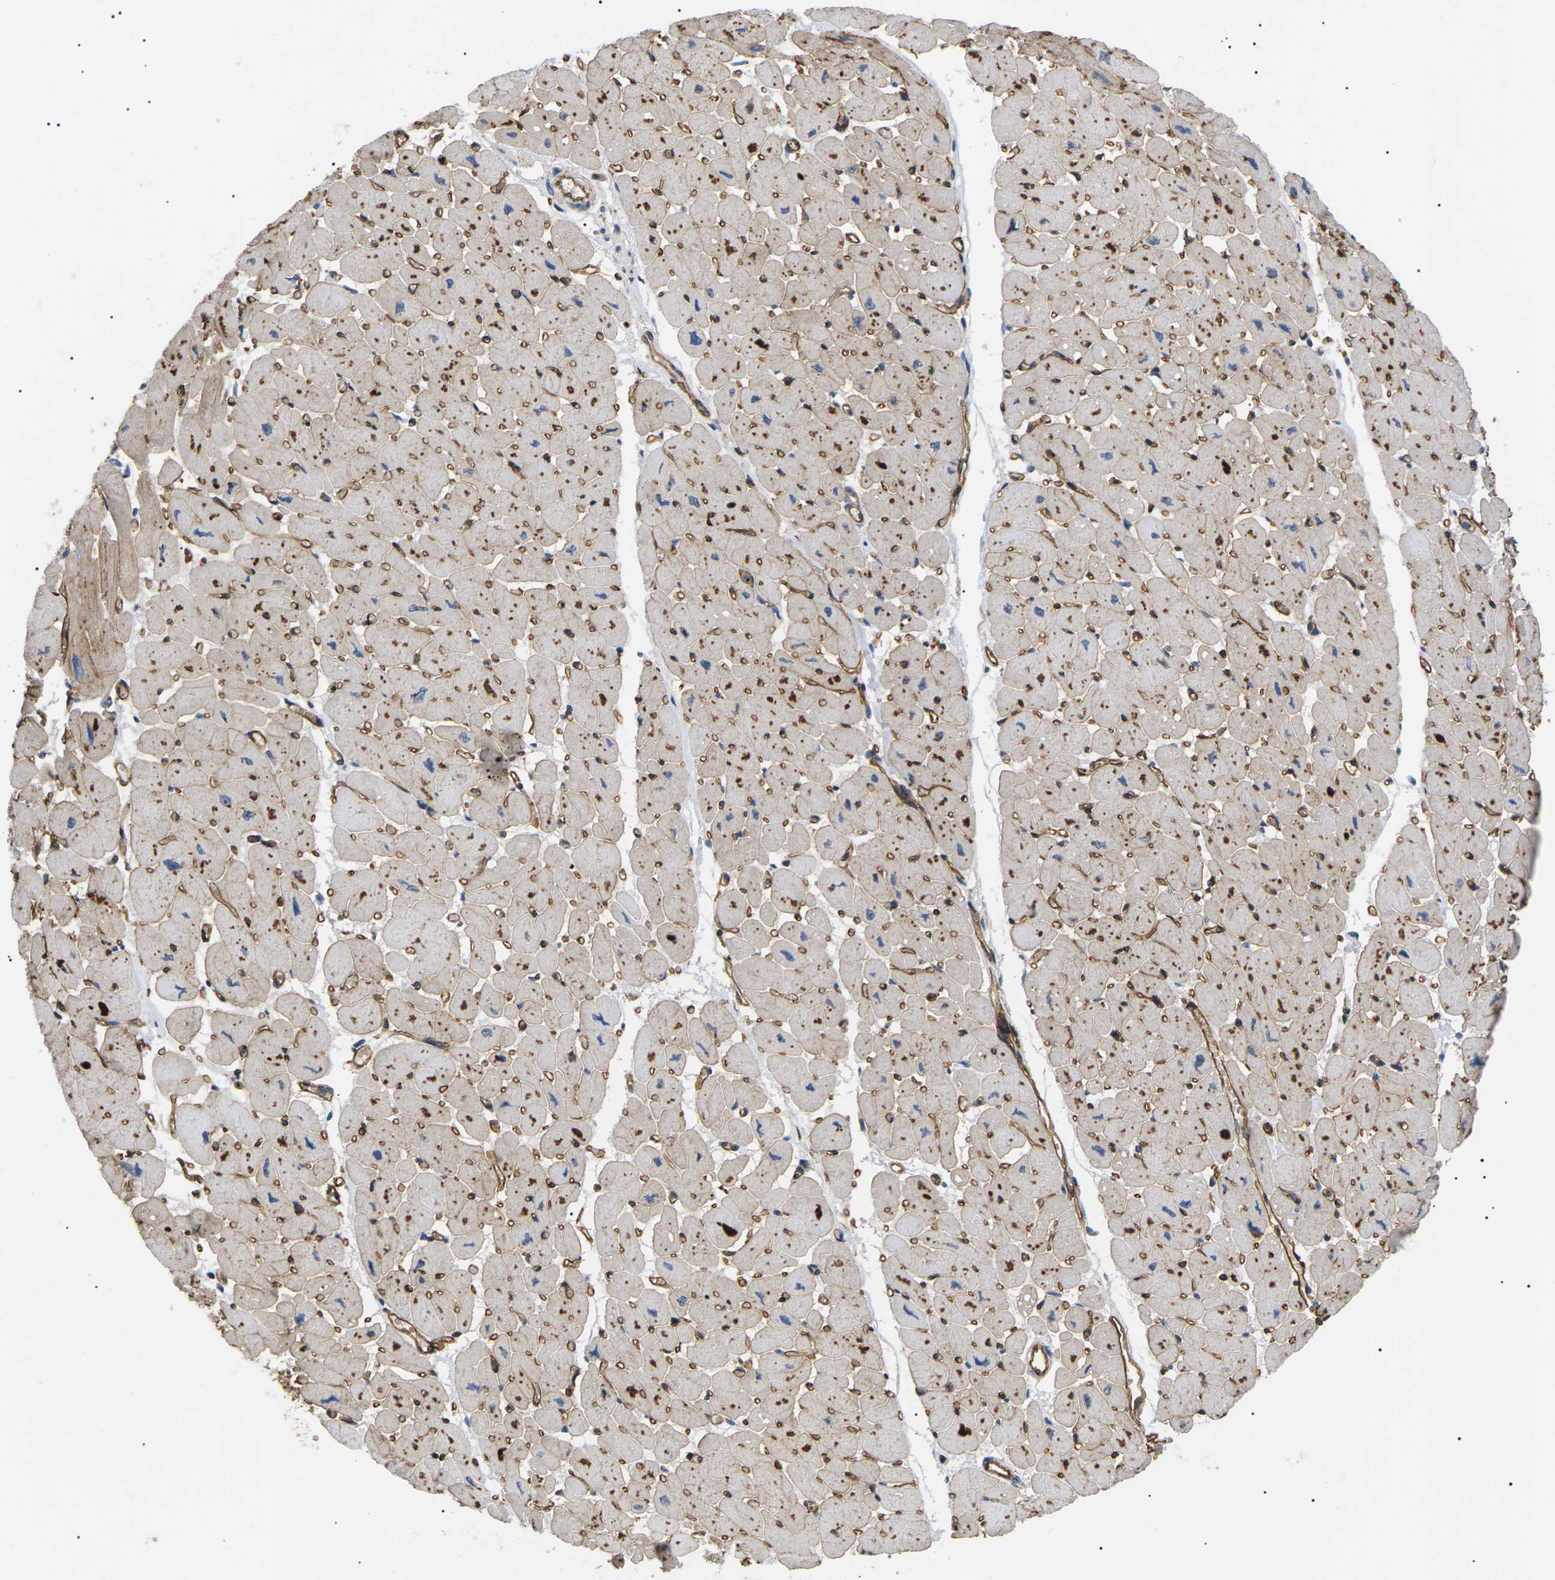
{"staining": {"intensity": "weak", "quantity": ">75%", "location": "cytoplasmic/membranous"}, "tissue": "heart muscle", "cell_type": "Cardiomyocytes", "image_type": "normal", "snomed": [{"axis": "morphology", "description": "Normal tissue, NOS"}, {"axis": "topography", "description": "Heart"}], "caption": "This is an image of IHC staining of normal heart muscle, which shows weak positivity in the cytoplasmic/membranous of cardiomyocytes.", "gene": "TMTC4", "patient": {"sex": "female", "age": 54}}